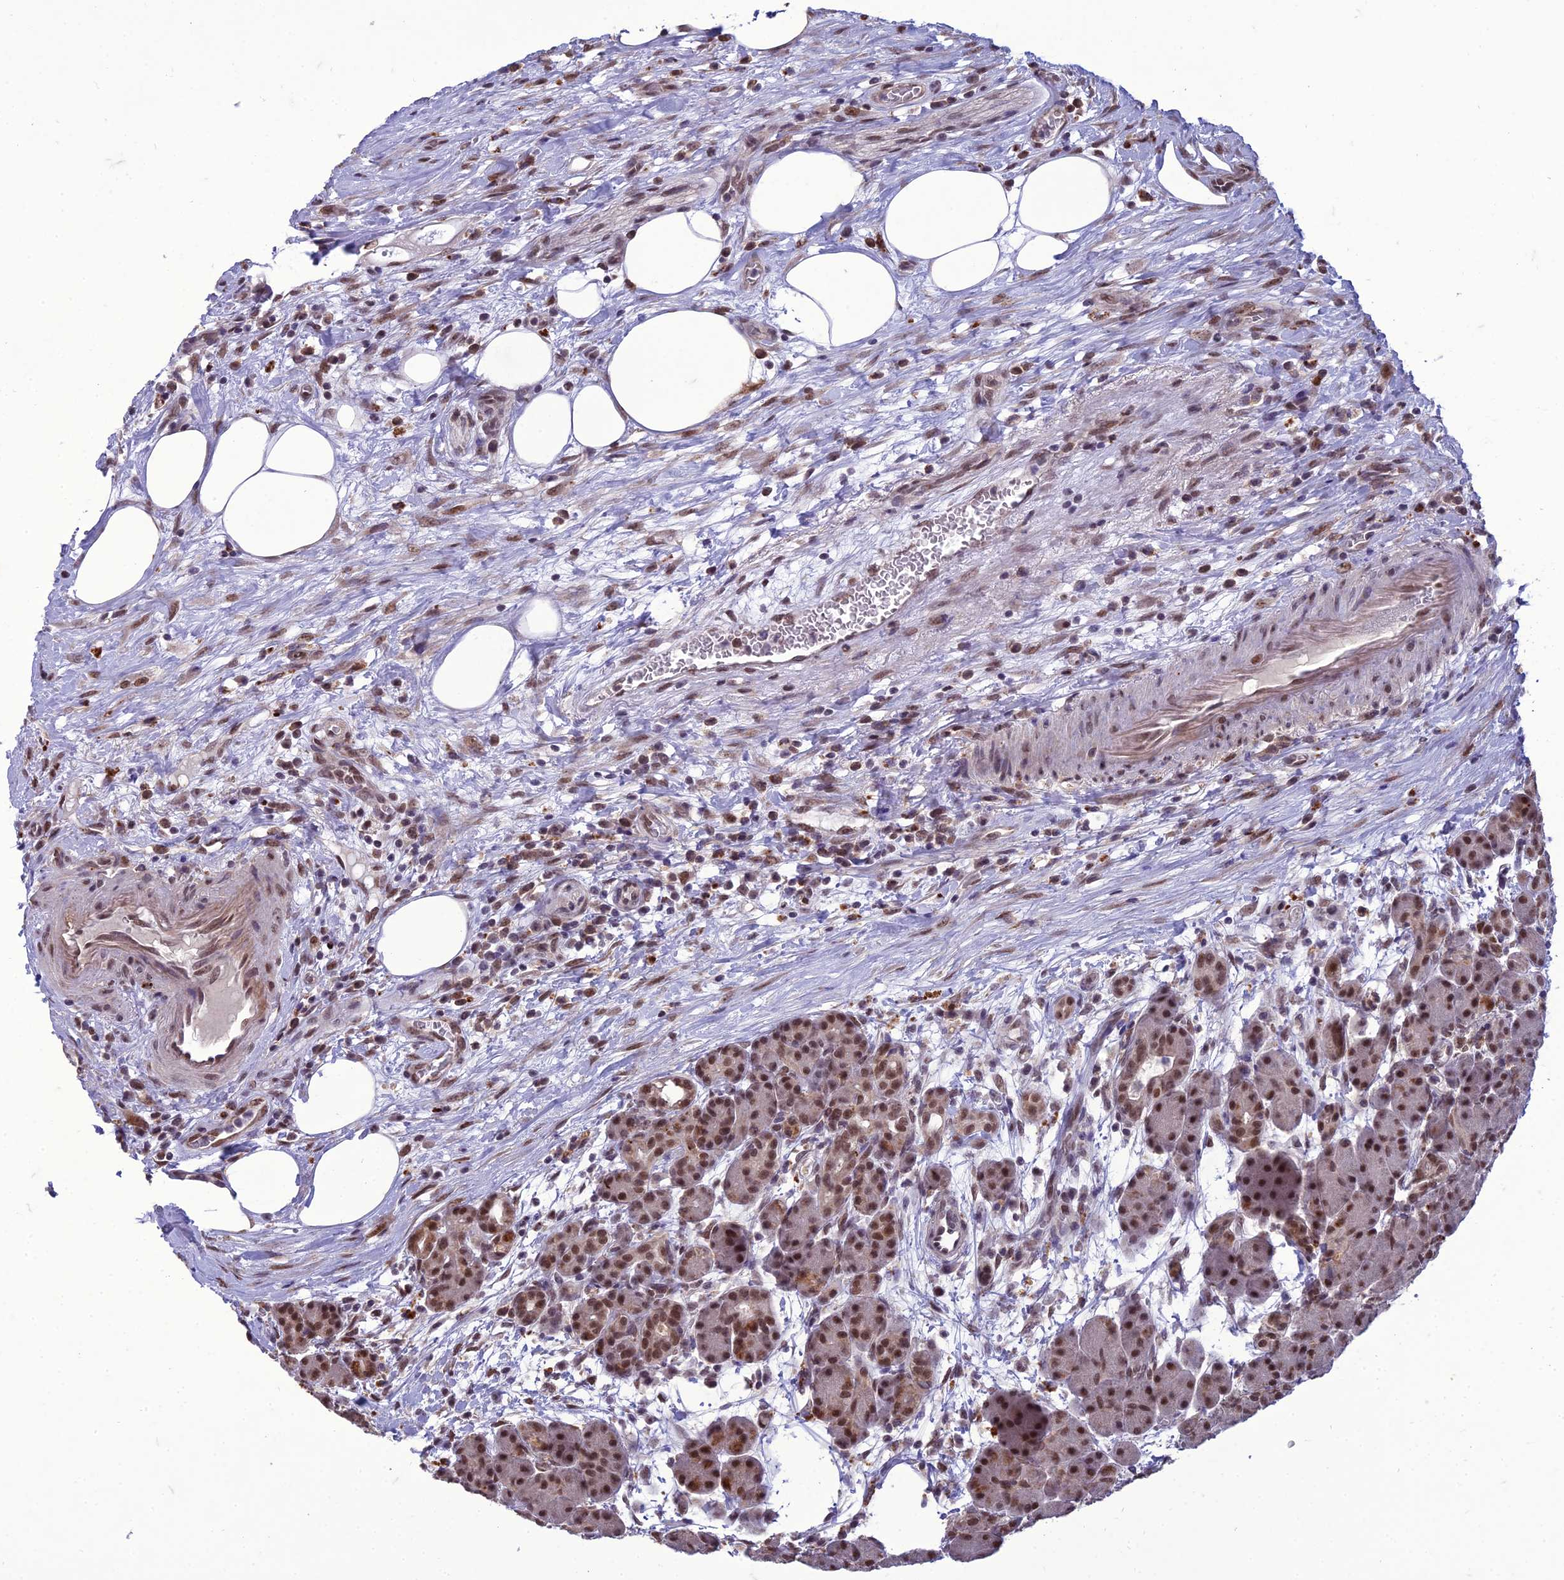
{"staining": {"intensity": "moderate", "quantity": ">75%", "location": "nuclear"}, "tissue": "pancreas", "cell_type": "Exocrine glandular cells", "image_type": "normal", "snomed": [{"axis": "morphology", "description": "Normal tissue, NOS"}, {"axis": "topography", "description": "Pancreas"}], "caption": "Protein analysis of unremarkable pancreas demonstrates moderate nuclear positivity in about >75% of exocrine glandular cells.", "gene": "RANBP3", "patient": {"sex": "male", "age": 63}}